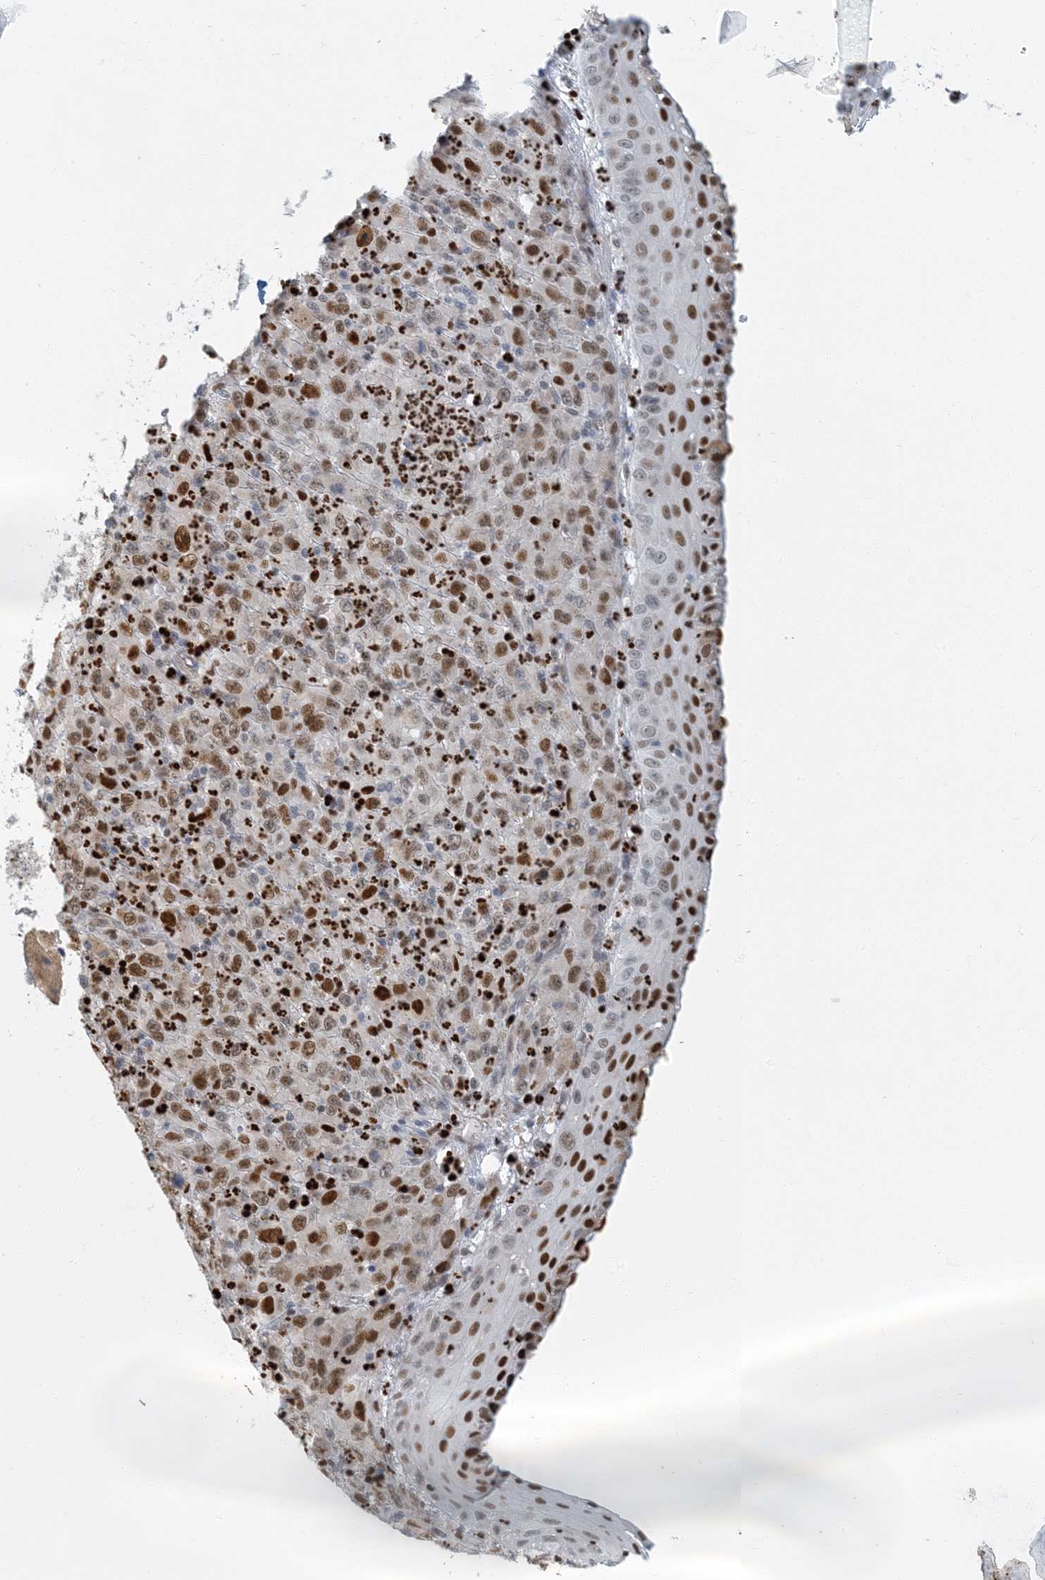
{"staining": {"intensity": "moderate", "quantity": ">75%", "location": "nuclear"}, "tissue": "melanoma", "cell_type": "Tumor cells", "image_type": "cancer", "snomed": [{"axis": "morphology", "description": "Malignant melanoma, Metastatic site"}, {"axis": "topography", "description": "Skin"}], "caption": "A high-resolution photomicrograph shows immunohistochemistry (IHC) staining of malignant melanoma (metastatic site), which exhibits moderate nuclear staining in approximately >75% of tumor cells. The staining was performed using DAB, with brown indicating positive protein expression. Nuclei are stained blue with hematoxylin.", "gene": "AK9", "patient": {"sex": "female", "age": 56}}